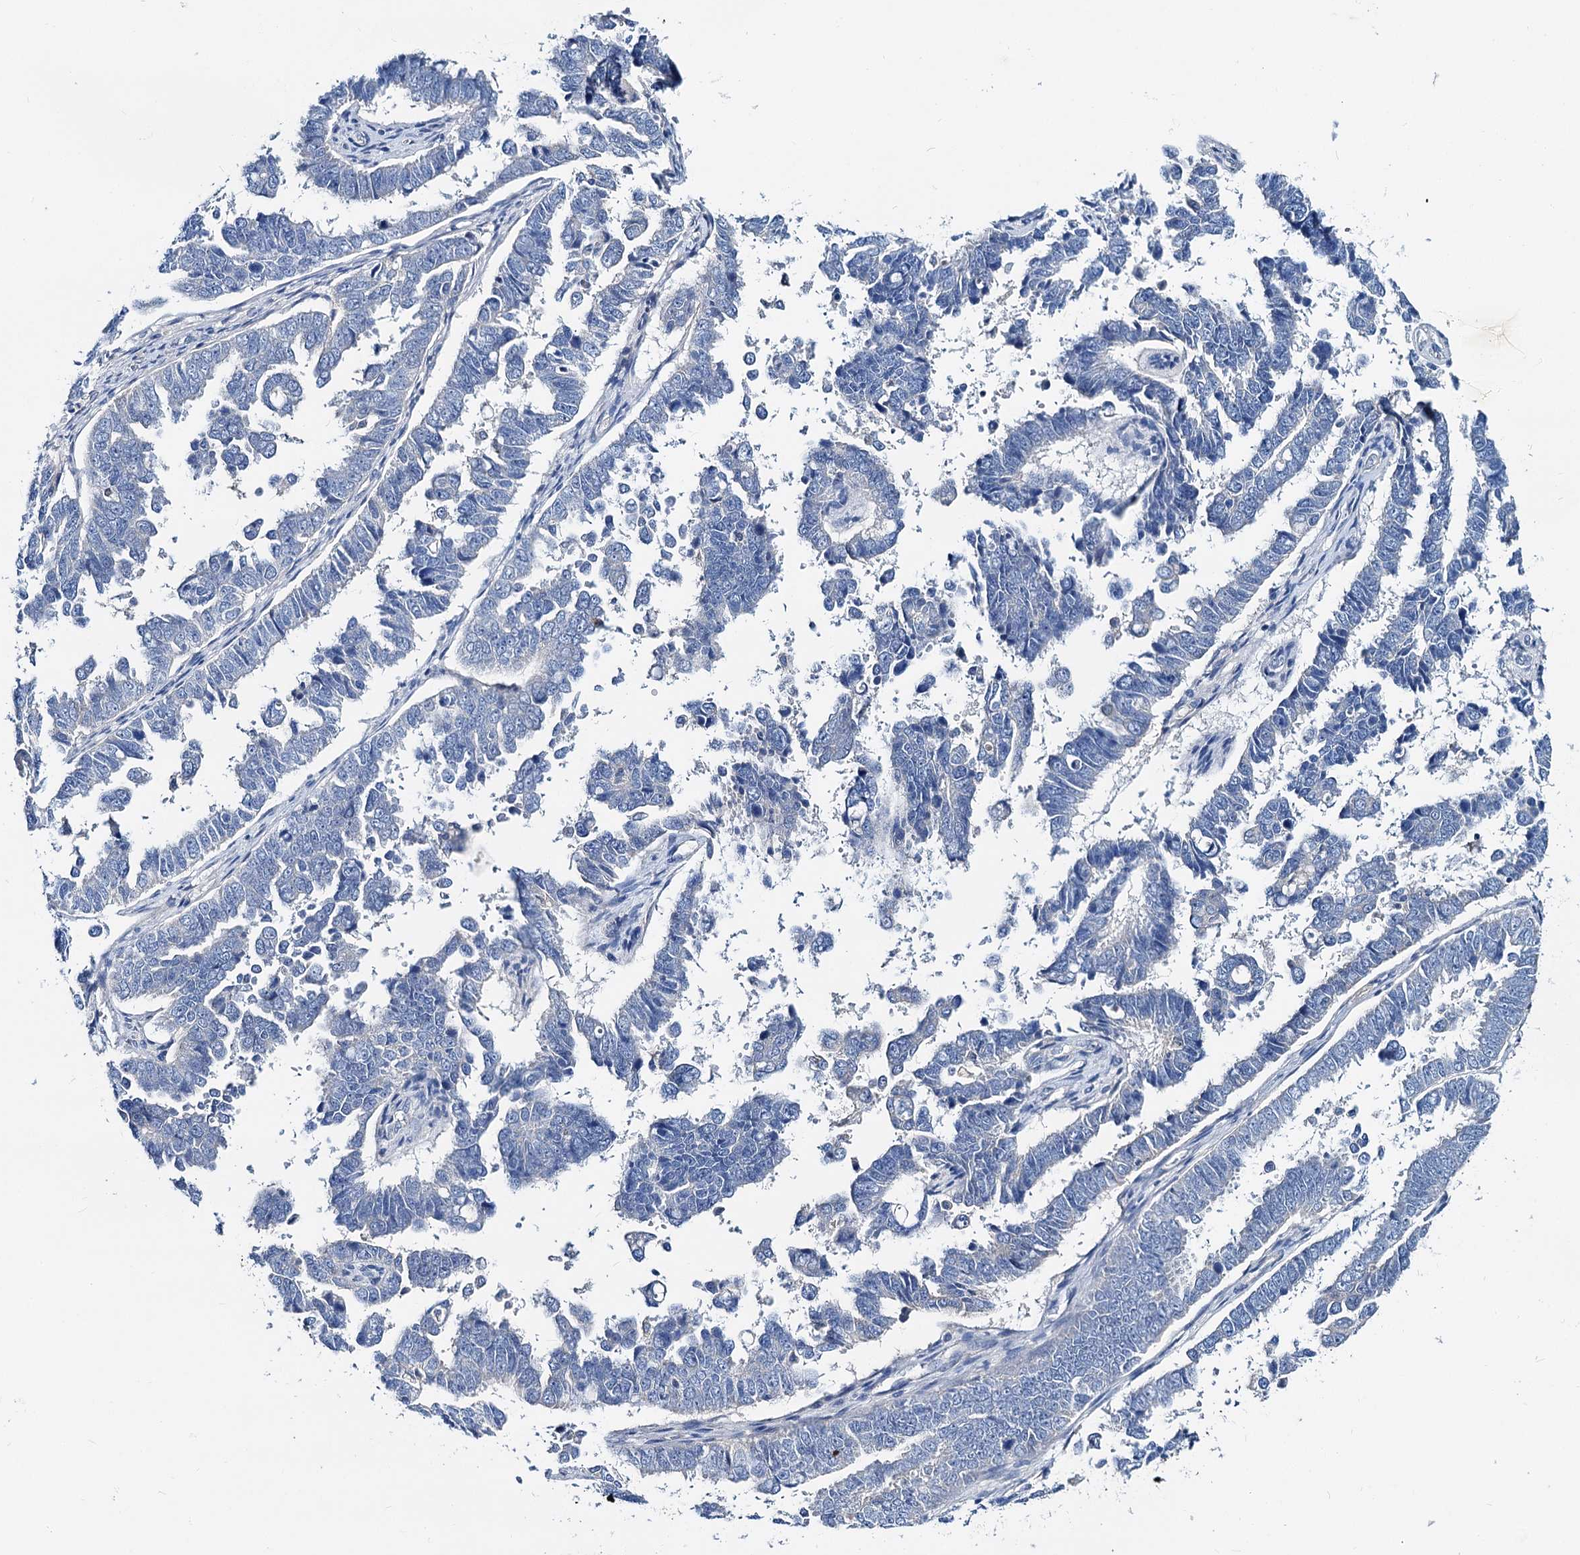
{"staining": {"intensity": "negative", "quantity": "none", "location": "none"}, "tissue": "endometrial cancer", "cell_type": "Tumor cells", "image_type": "cancer", "snomed": [{"axis": "morphology", "description": "Adenocarcinoma, NOS"}, {"axis": "topography", "description": "Endometrium"}], "caption": "Immunohistochemistry (IHC) photomicrograph of neoplastic tissue: human endometrial adenocarcinoma stained with DAB (3,3'-diaminobenzidine) demonstrates no significant protein expression in tumor cells.", "gene": "DYDC2", "patient": {"sex": "female", "age": 75}}